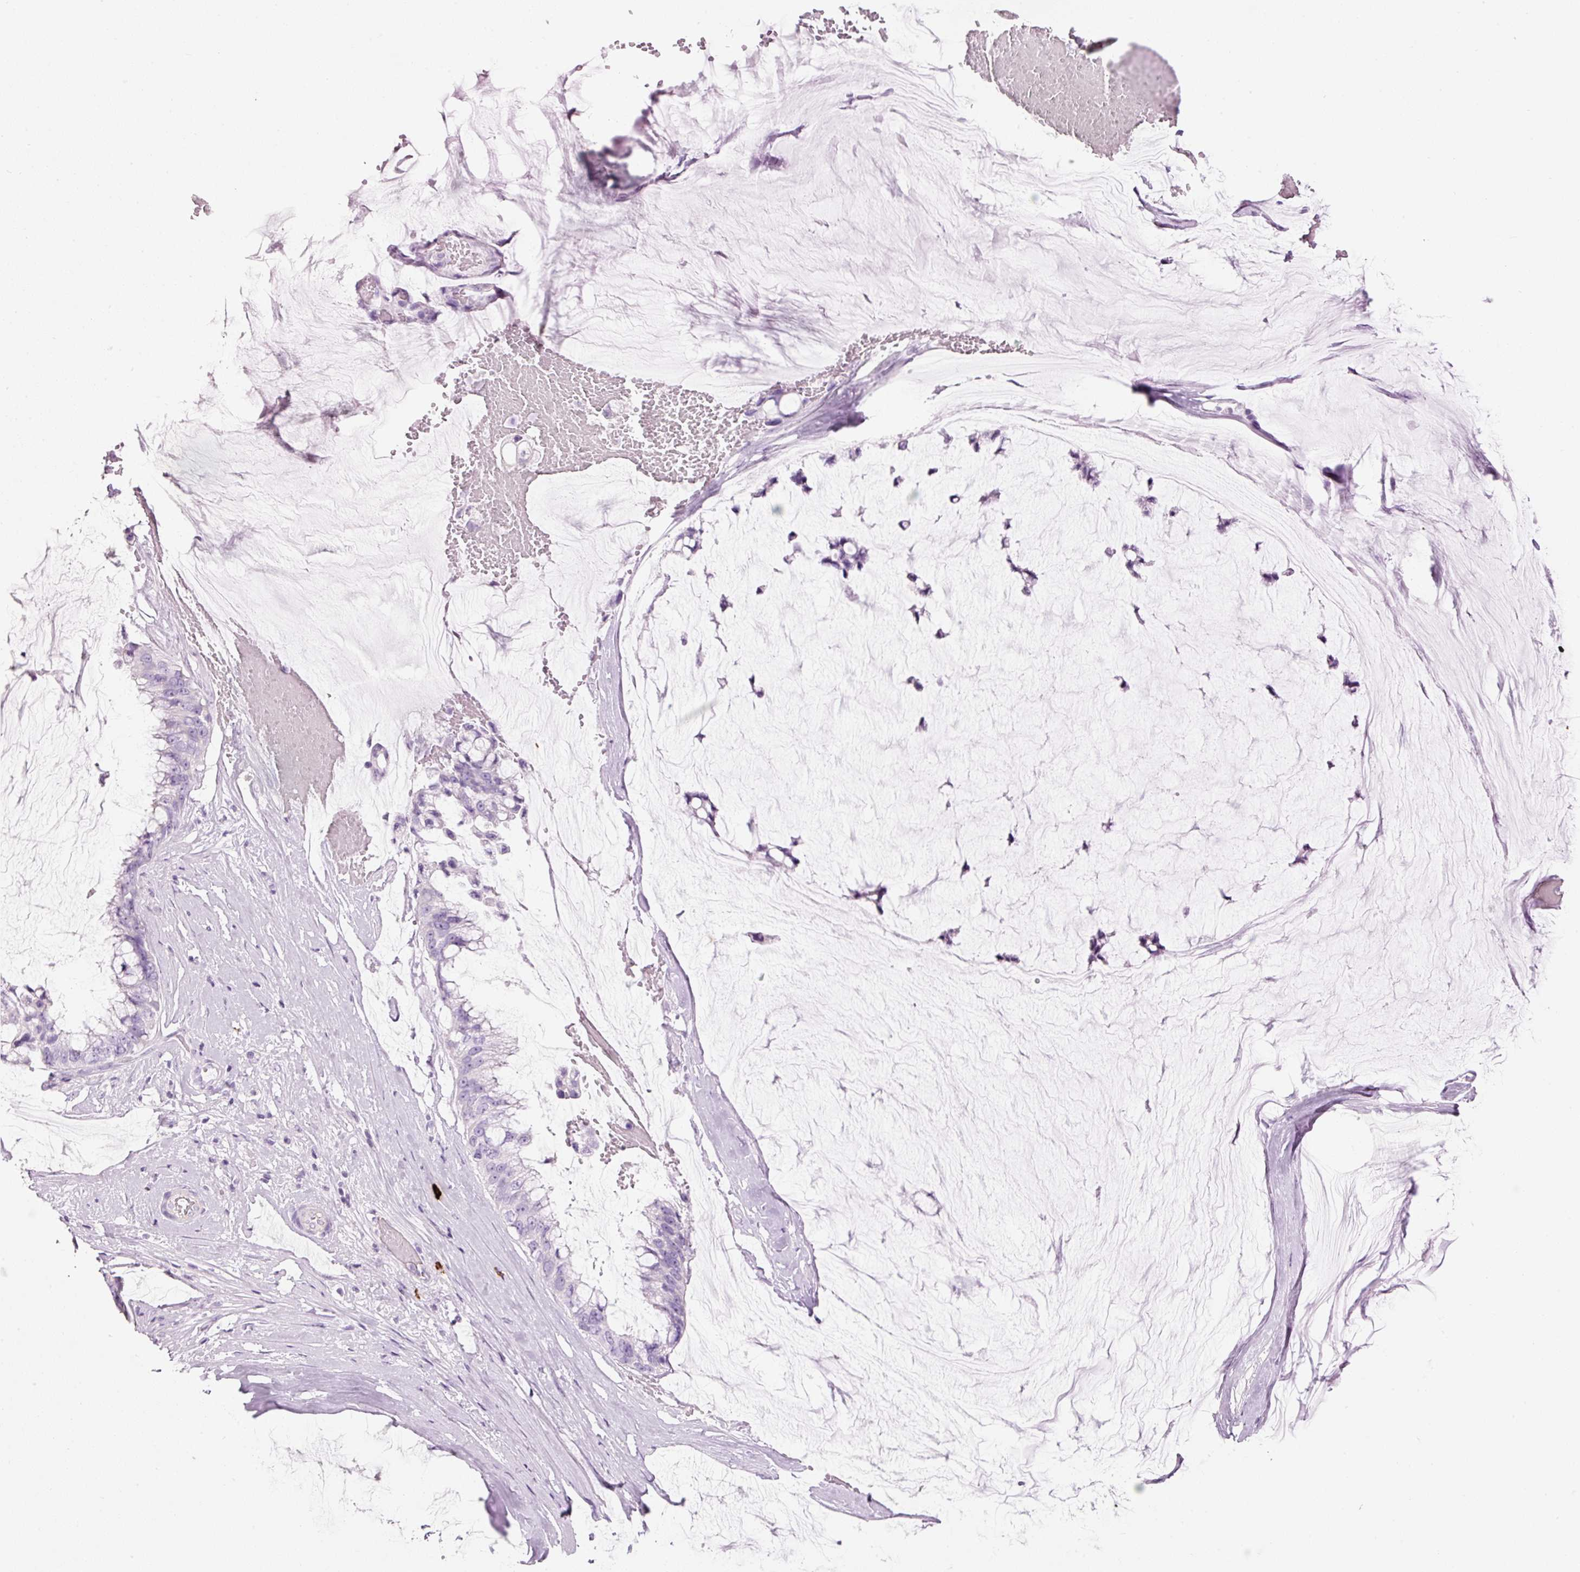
{"staining": {"intensity": "negative", "quantity": "none", "location": "none"}, "tissue": "ovarian cancer", "cell_type": "Tumor cells", "image_type": "cancer", "snomed": [{"axis": "morphology", "description": "Cystadenocarcinoma, mucinous, NOS"}, {"axis": "topography", "description": "Ovary"}], "caption": "Ovarian mucinous cystadenocarcinoma stained for a protein using immunohistochemistry (IHC) exhibits no expression tumor cells.", "gene": "CMA1", "patient": {"sex": "female", "age": 39}}